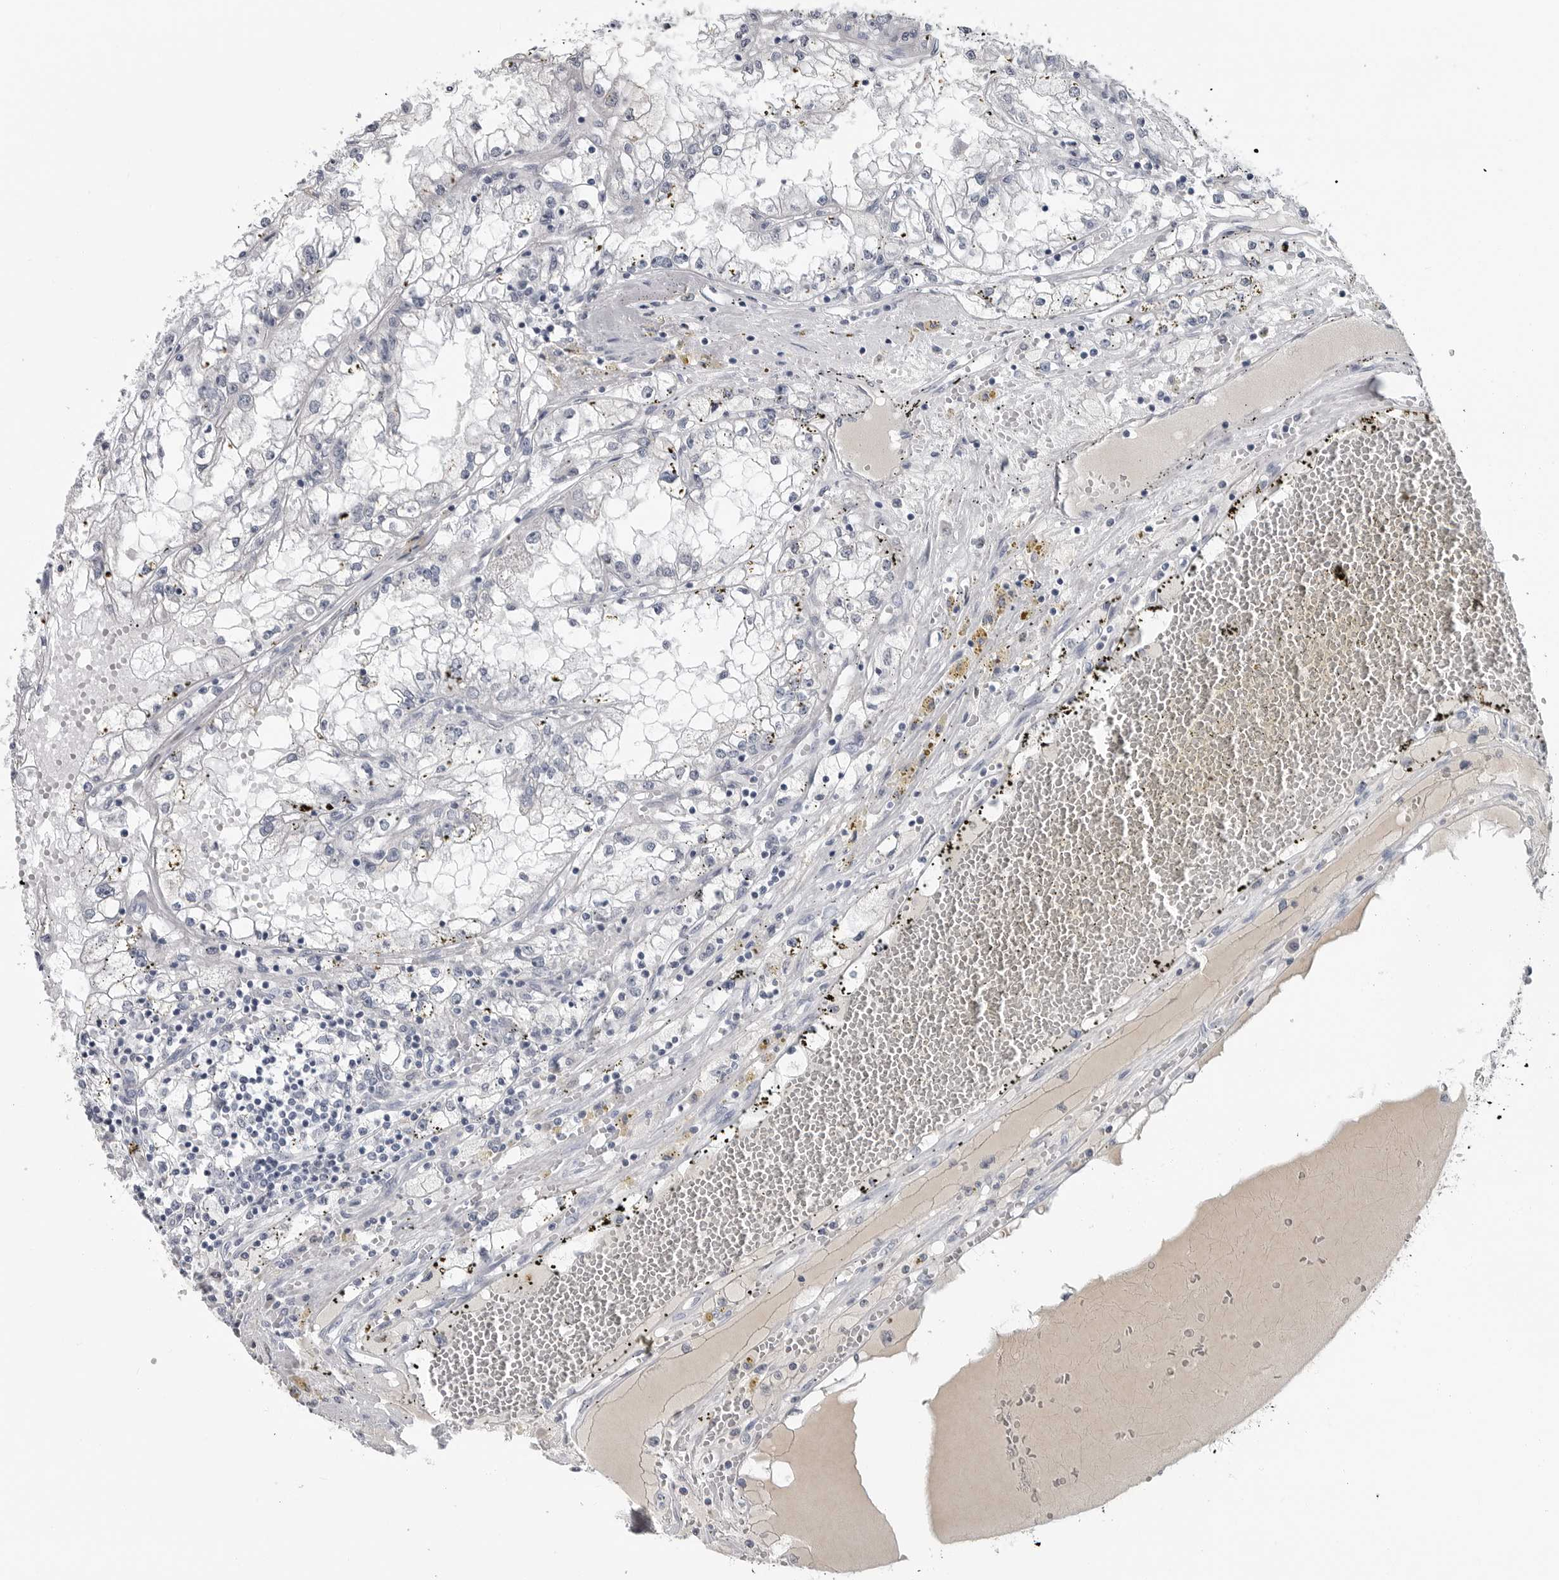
{"staining": {"intensity": "negative", "quantity": "none", "location": "none"}, "tissue": "renal cancer", "cell_type": "Tumor cells", "image_type": "cancer", "snomed": [{"axis": "morphology", "description": "Adenocarcinoma, NOS"}, {"axis": "topography", "description": "Kidney"}], "caption": "There is no significant expression in tumor cells of adenocarcinoma (renal).", "gene": "AMPD1", "patient": {"sex": "male", "age": 56}}